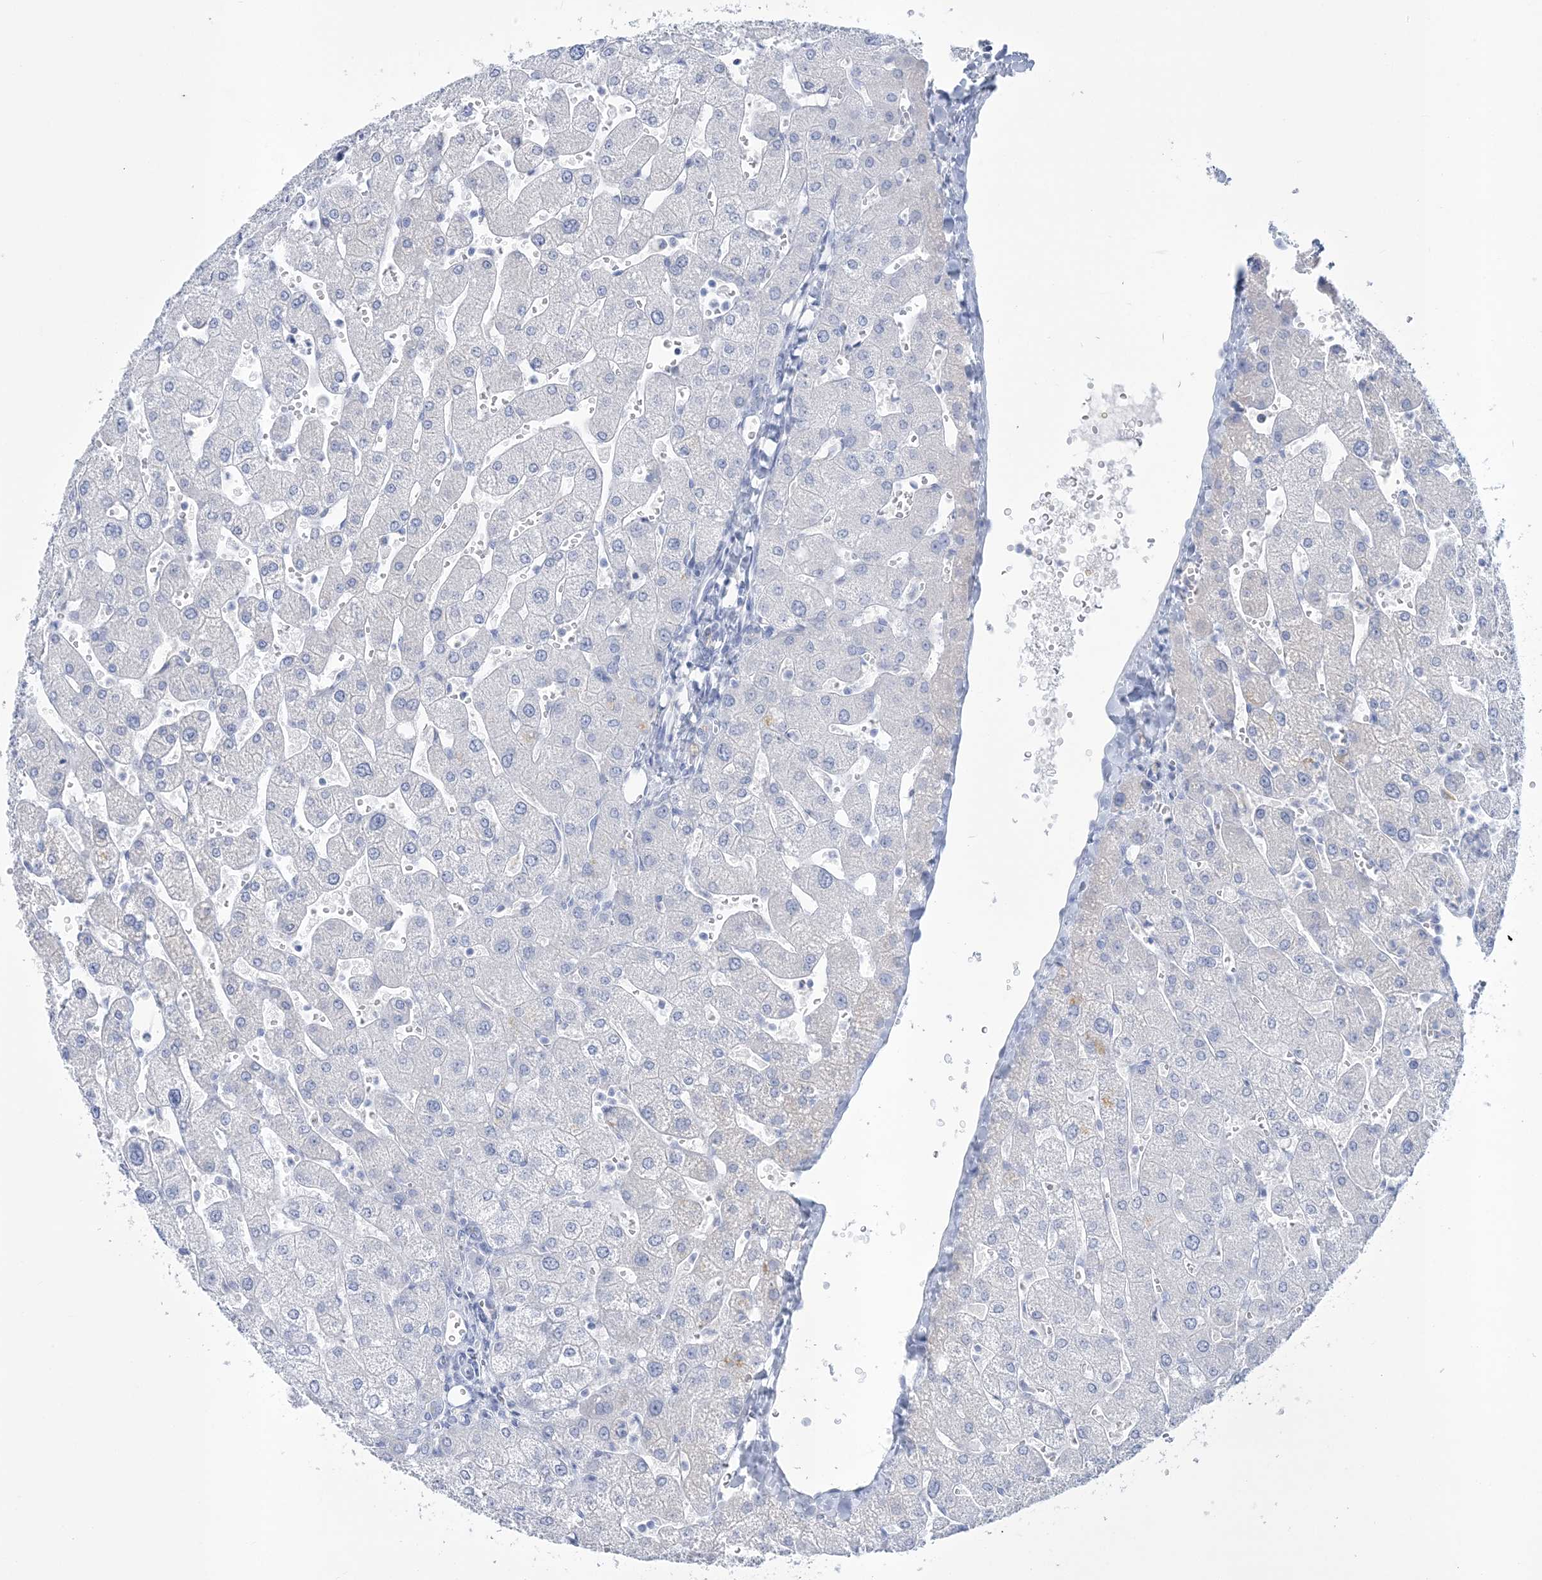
{"staining": {"intensity": "negative", "quantity": "none", "location": "none"}, "tissue": "liver", "cell_type": "Cholangiocytes", "image_type": "normal", "snomed": [{"axis": "morphology", "description": "Normal tissue, NOS"}, {"axis": "topography", "description": "Liver"}], "caption": "A photomicrograph of liver stained for a protein reveals no brown staining in cholangiocytes.", "gene": "RBP2", "patient": {"sex": "male", "age": 55}}